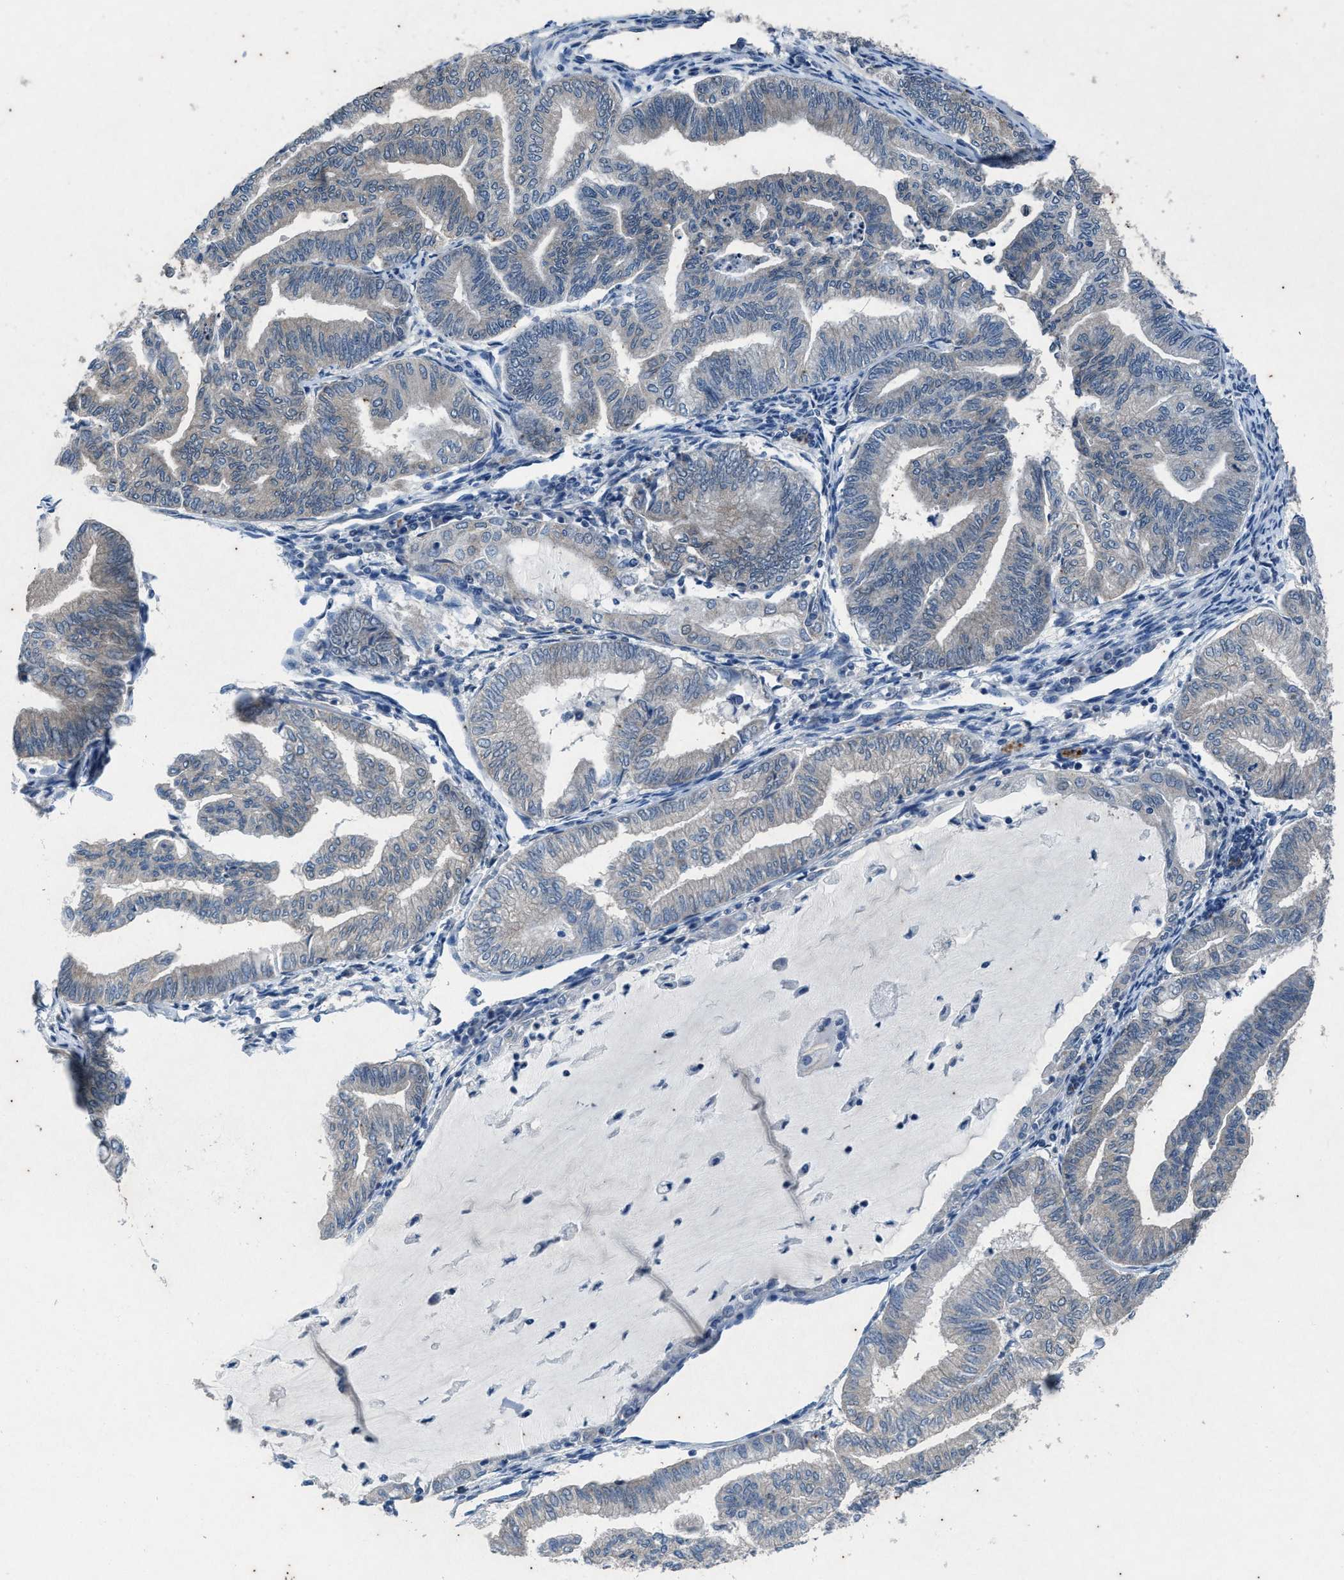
{"staining": {"intensity": "negative", "quantity": "none", "location": "none"}, "tissue": "endometrial cancer", "cell_type": "Tumor cells", "image_type": "cancer", "snomed": [{"axis": "morphology", "description": "Adenocarcinoma, NOS"}, {"axis": "topography", "description": "Endometrium"}], "caption": "Tumor cells are negative for brown protein staining in endometrial adenocarcinoma.", "gene": "KIF24", "patient": {"sex": "female", "age": 79}}